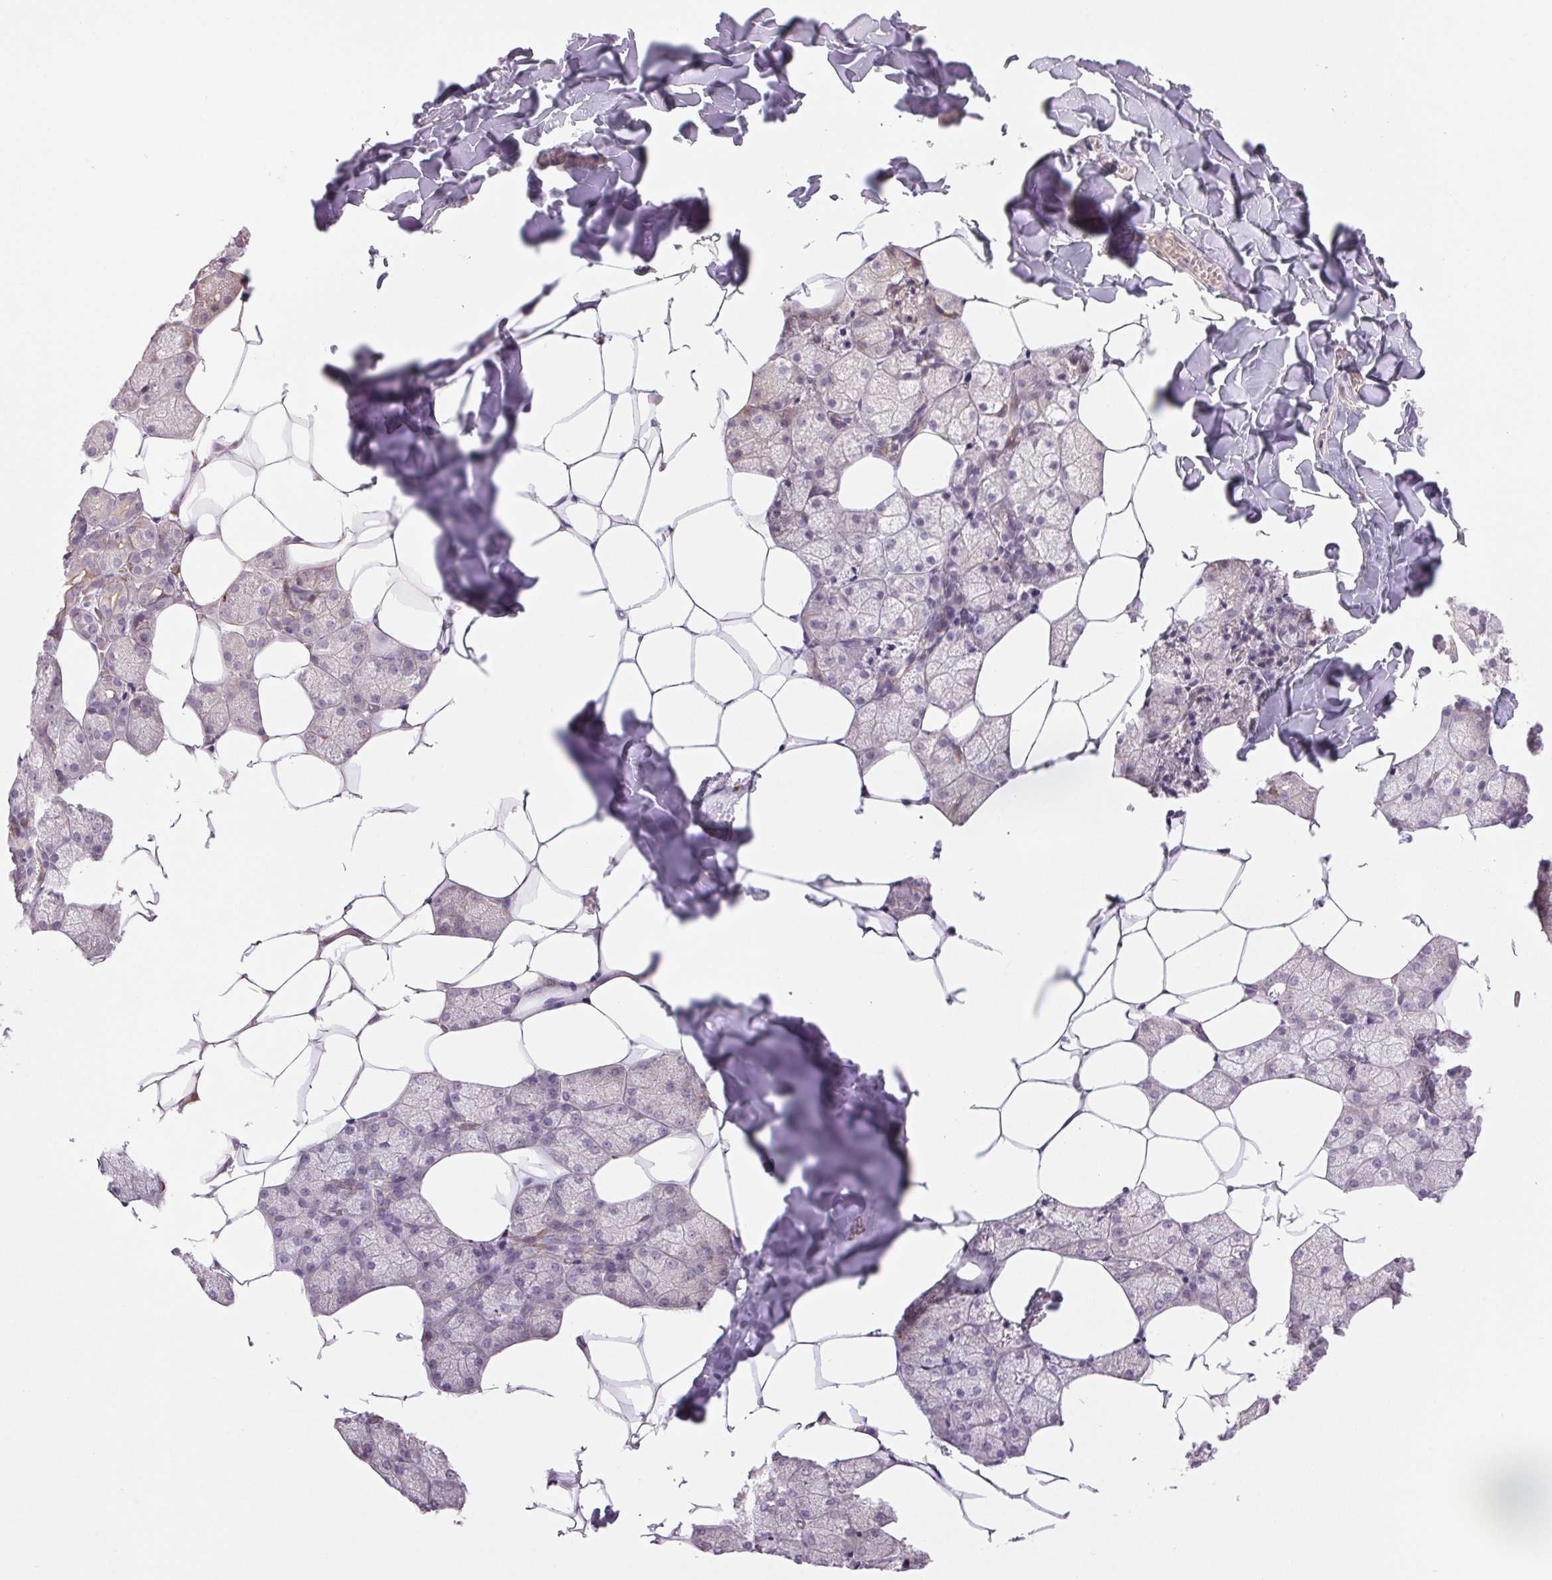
{"staining": {"intensity": "weak", "quantity": "<25%", "location": "cytoplasmic/membranous"}, "tissue": "salivary gland", "cell_type": "Glandular cells", "image_type": "normal", "snomed": [{"axis": "morphology", "description": "Normal tissue, NOS"}, {"axis": "topography", "description": "Salivary gland"}], "caption": "Human salivary gland stained for a protein using immunohistochemistry (IHC) reveals no expression in glandular cells.", "gene": "METTL17", "patient": {"sex": "female", "age": 43}}